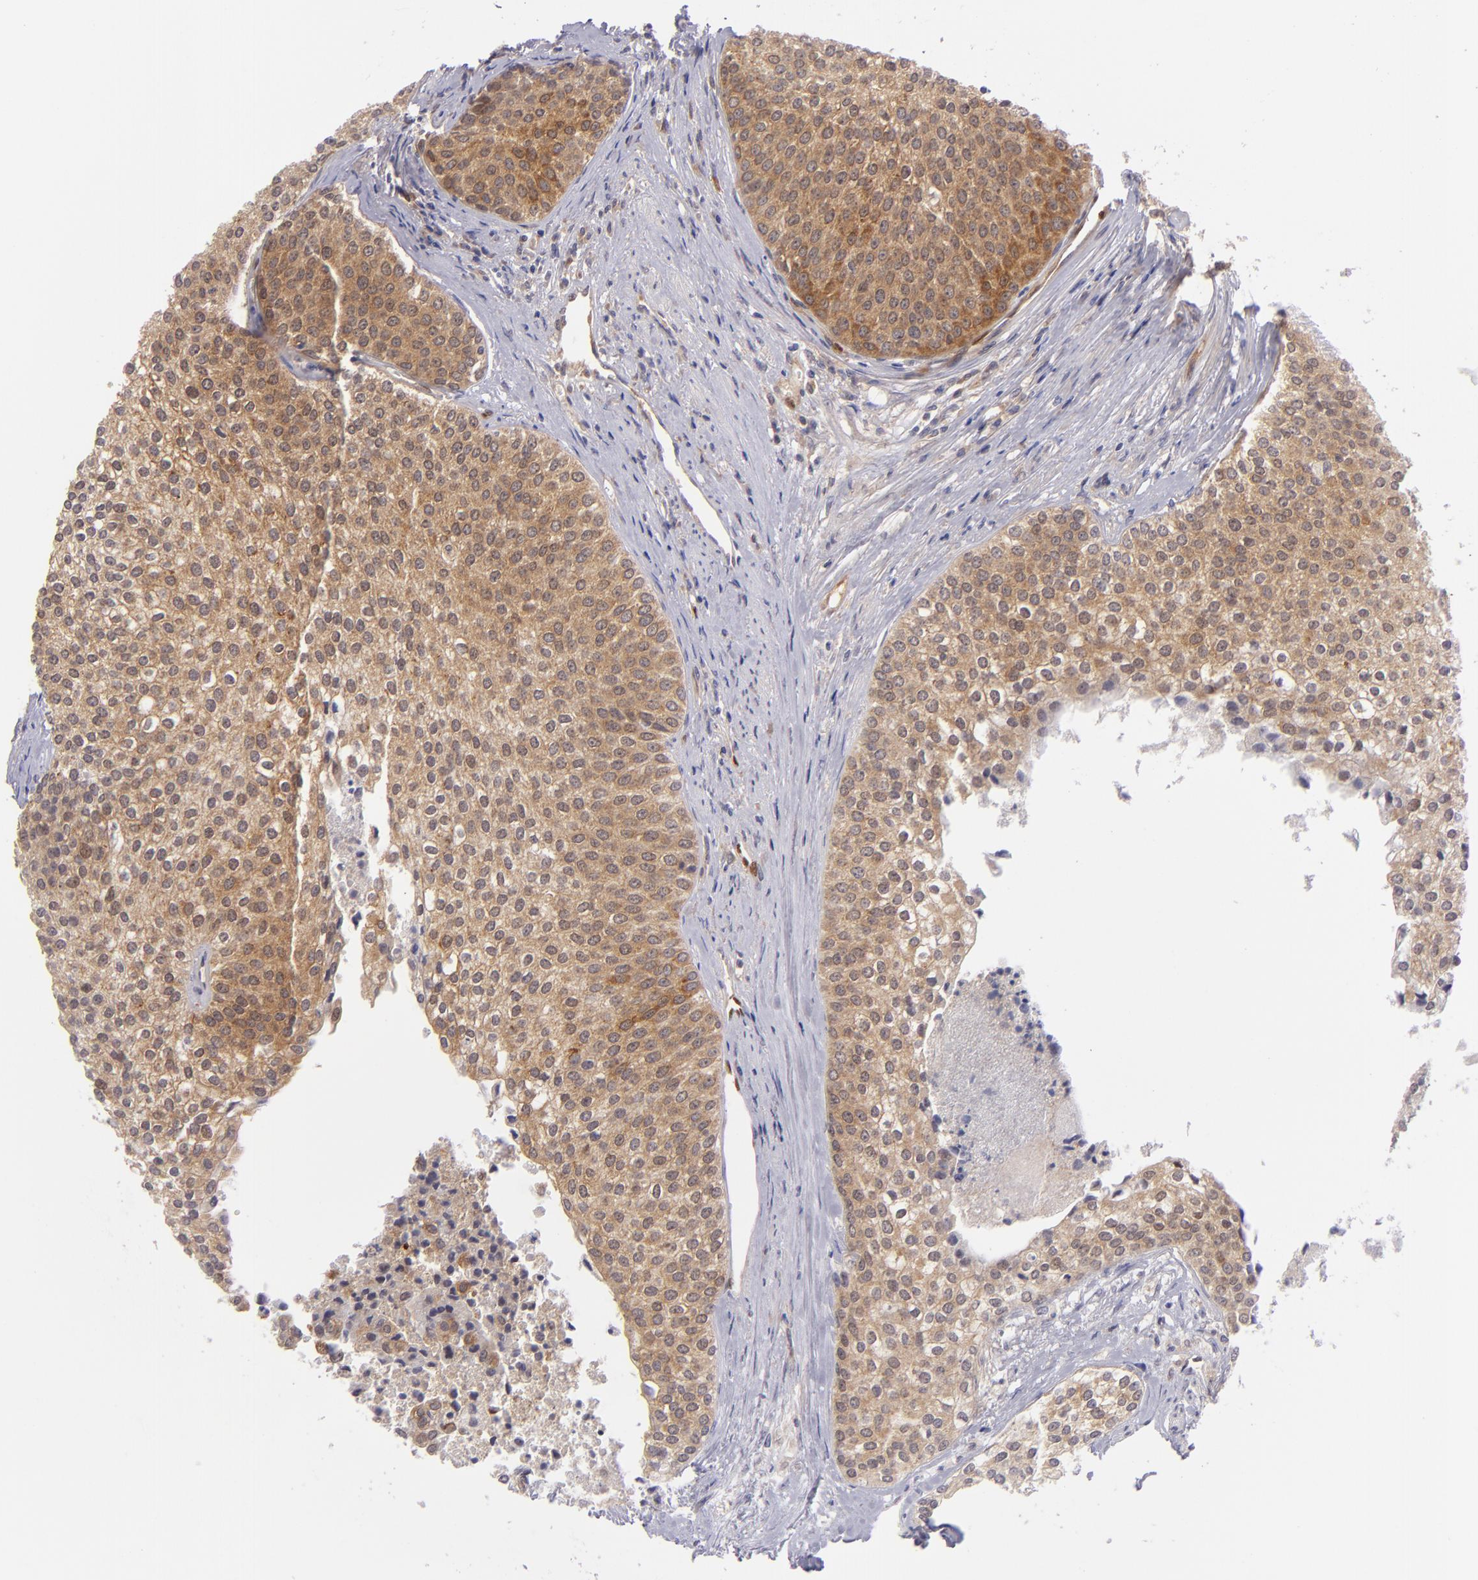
{"staining": {"intensity": "moderate", "quantity": ">75%", "location": "cytoplasmic/membranous"}, "tissue": "urothelial cancer", "cell_type": "Tumor cells", "image_type": "cancer", "snomed": [{"axis": "morphology", "description": "Urothelial carcinoma, Low grade"}, {"axis": "topography", "description": "Urinary bladder"}], "caption": "Brown immunohistochemical staining in urothelial cancer shows moderate cytoplasmic/membranous positivity in about >75% of tumor cells.", "gene": "PTPN13", "patient": {"sex": "female", "age": 73}}